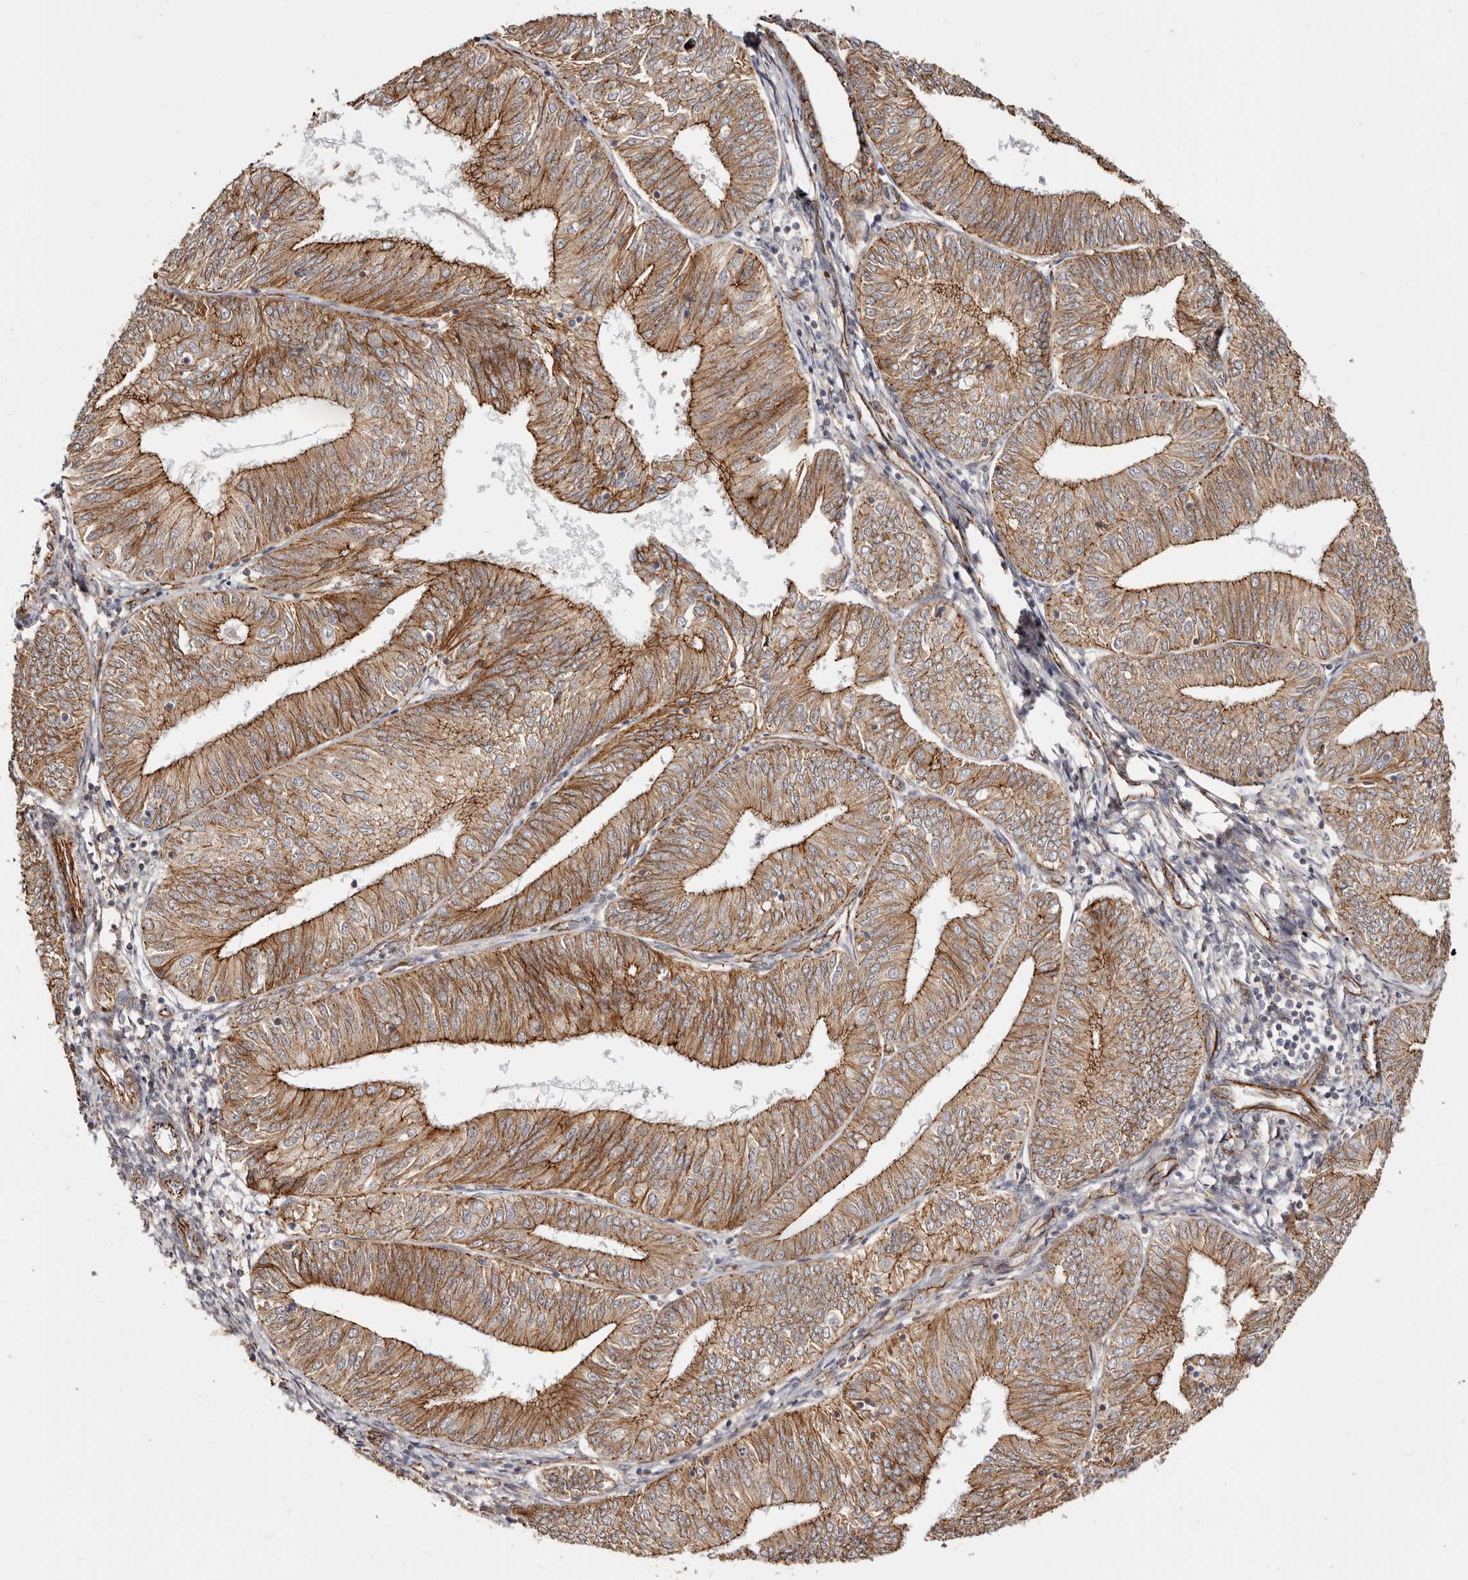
{"staining": {"intensity": "moderate", "quantity": ">75%", "location": "cytoplasmic/membranous"}, "tissue": "endometrial cancer", "cell_type": "Tumor cells", "image_type": "cancer", "snomed": [{"axis": "morphology", "description": "Adenocarcinoma, NOS"}, {"axis": "topography", "description": "Endometrium"}], "caption": "Adenocarcinoma (endometrial) stained with immunohistochemistry (IHC) reveals moderate cytoplasmic/membranous staining in approximately >75% of tumor cells.", "gene": "CTNNB1", "patient": {"sex": "female", "age": 58}}